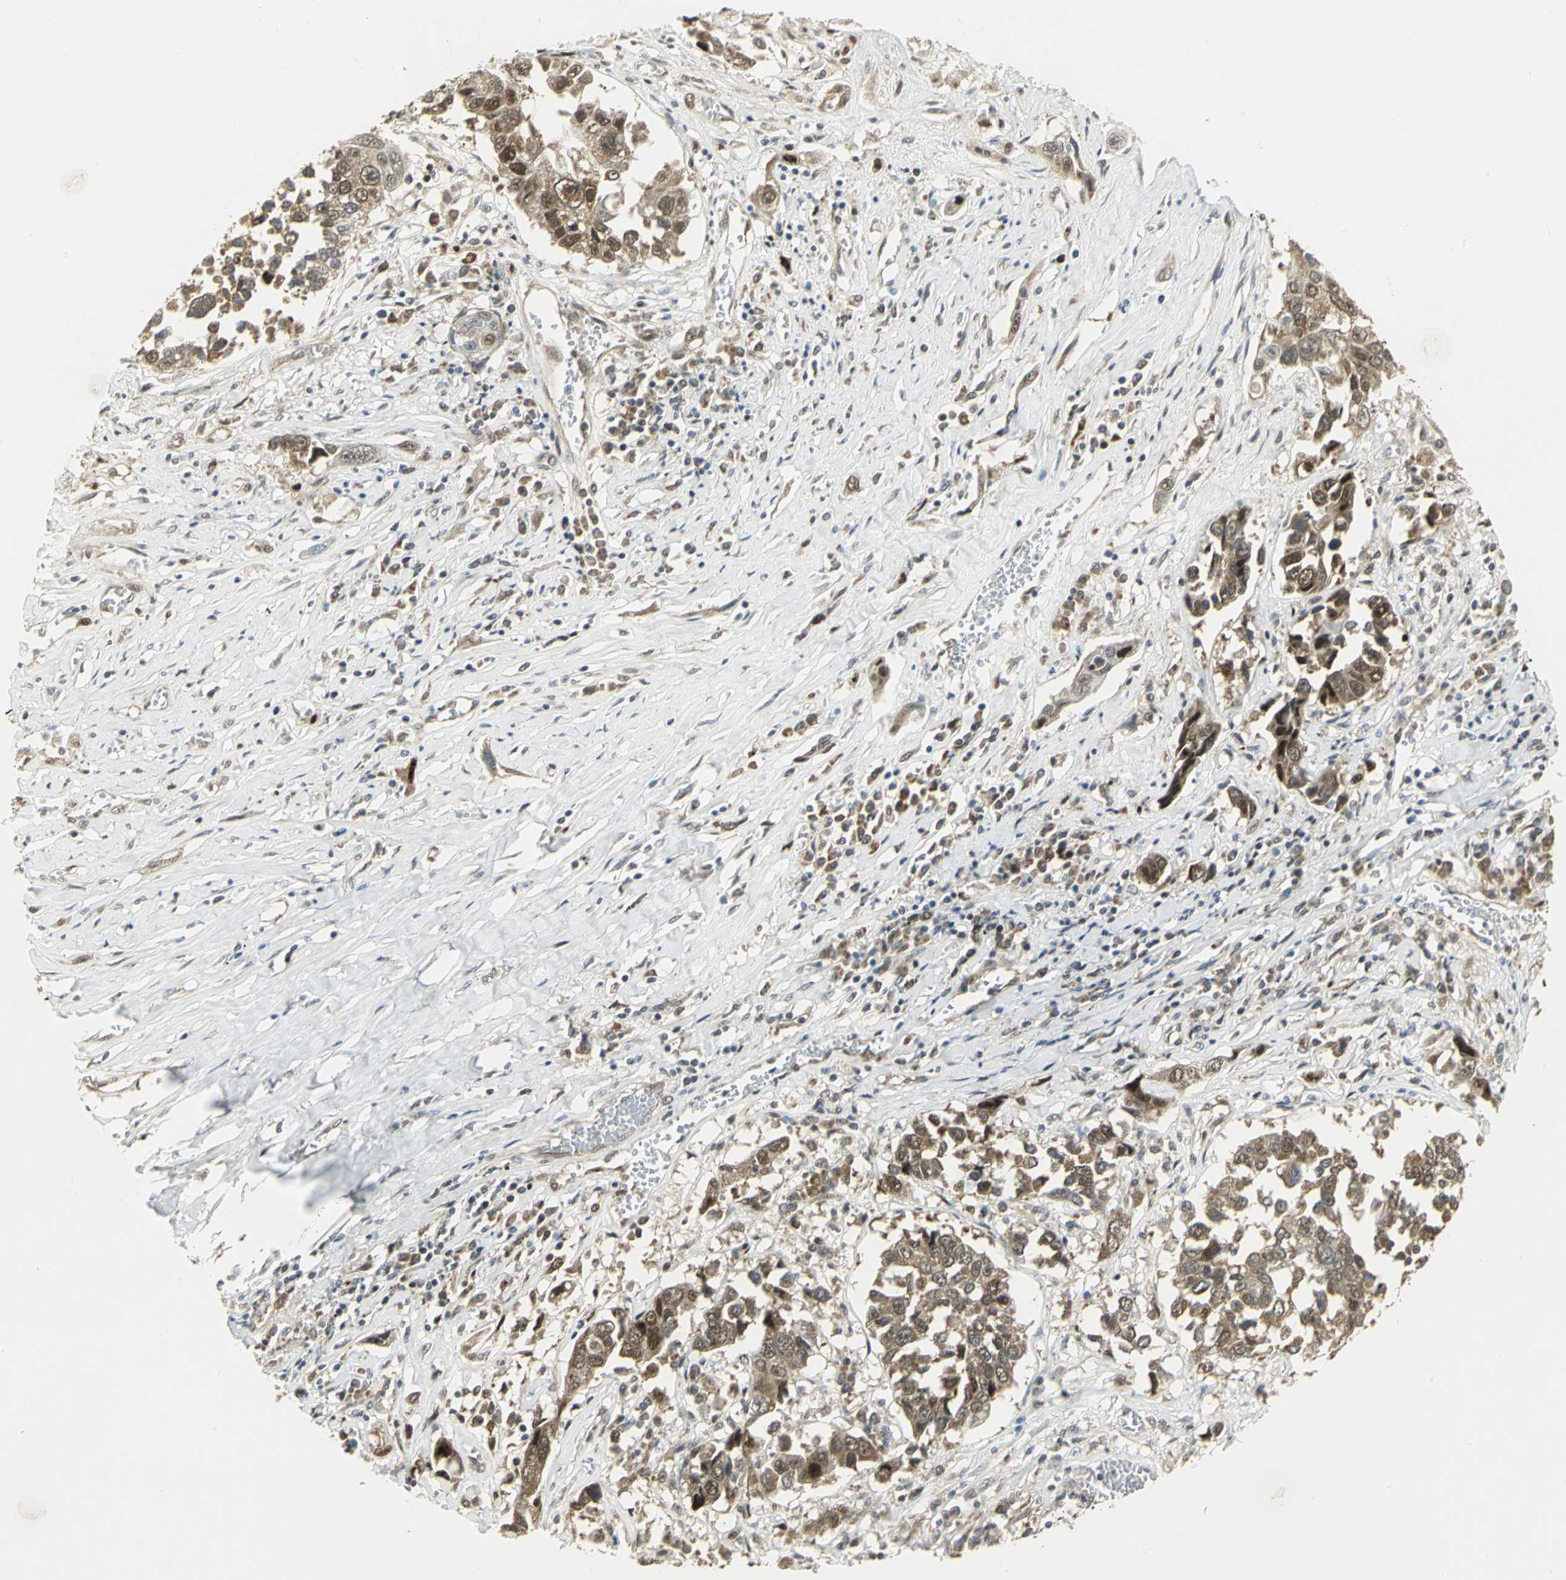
{"staining": {"intensity": "moderate", "quantity": ">75%", "location": "cytoplasmic/membranous,nuclear"}, "tissue": "lung cancer", "cell_type": "Tumor cells", "image_type": "cancer", "snomed": [{"axis": "morphology", "description": "Squamous cell carcinoma, NOS"}, {"axis": "topography", "description": "Lung"}], "caption": "Protein staining of lung cancer (squamous cell carcinoma) tissue demonstrates moderate cytoplasmic/membranous and nuclear expression in about >75% of tumor cells.", "gene": "PSMC4", "patient": {"sex": "male", "age": 71}}